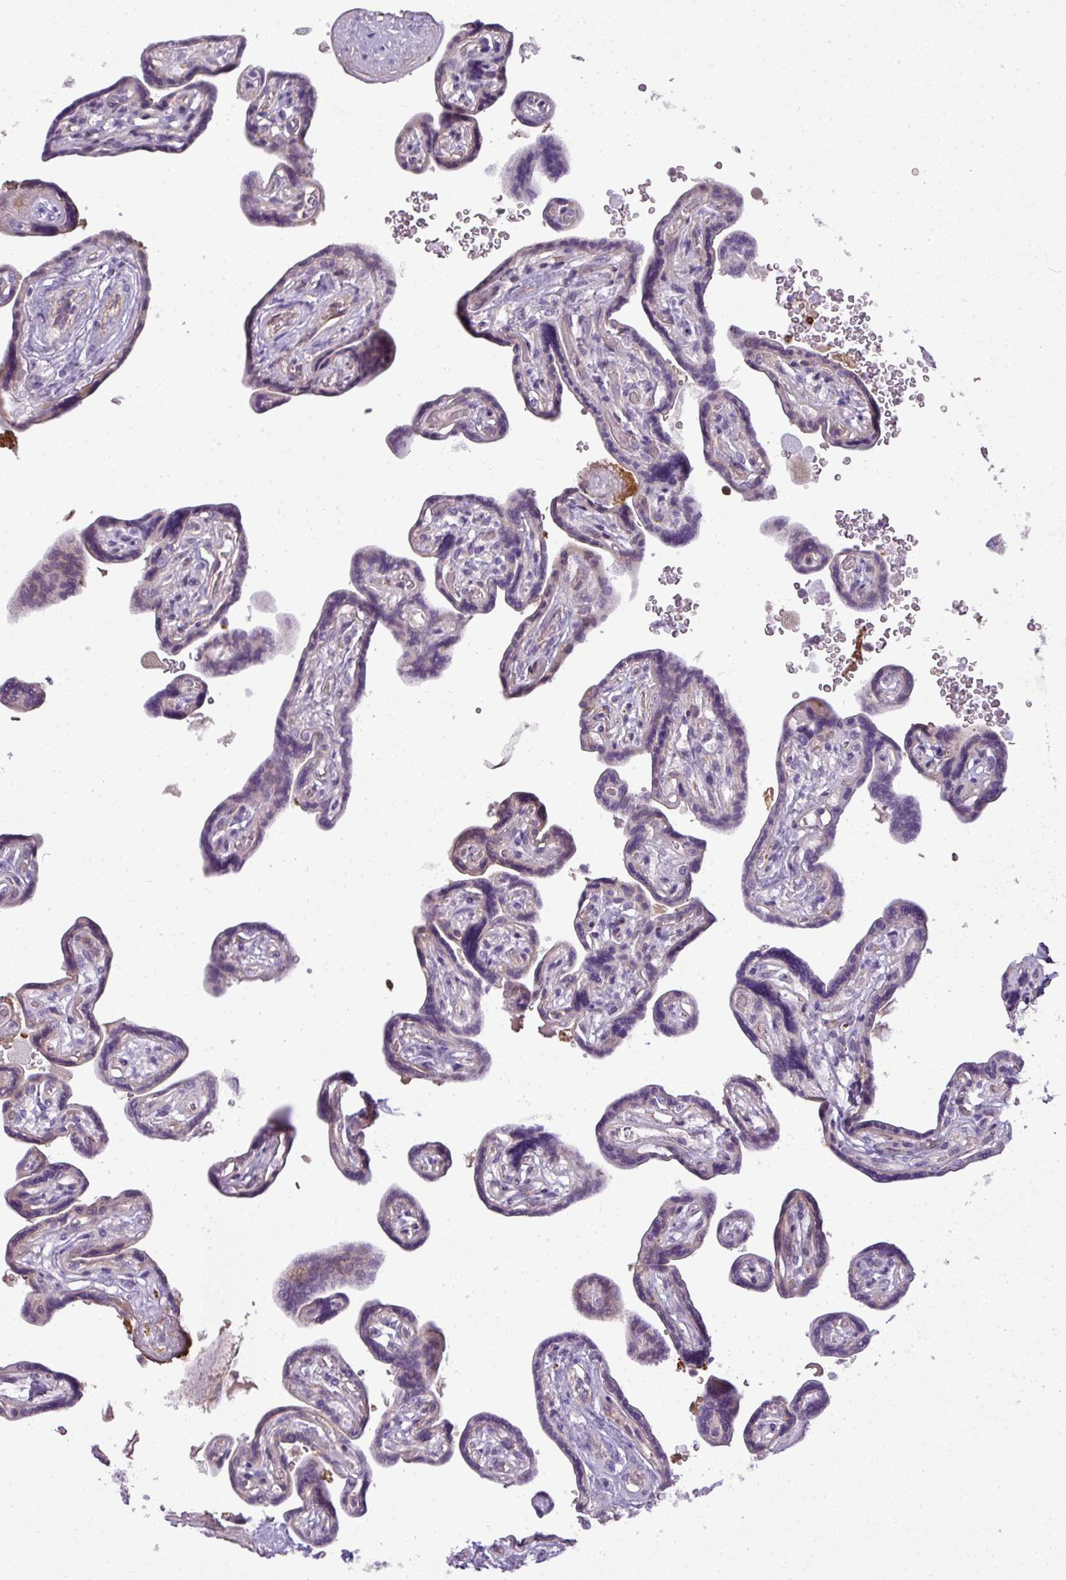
{"staining": {"intensity": "moderate", "quantity": "<25%", "location": "cytoplasmic/membranous,nuclear"}, "tissue": "placenta", "cell_type": "Trophoblastic cells", "image_type": "normal", "snomed": [{"axis": "morphology", "description": "Normal tissue, NOS"}, {"axis": "topography", "description": "Placenta"}], "caption": "Trophoblastic cells display low levels of moderate cytoplasmic/membranous,nuclear staining in about <25% of cells in normal placenta.", "gene": "C4A", "patient": {"sex": "female", "age": 32}}